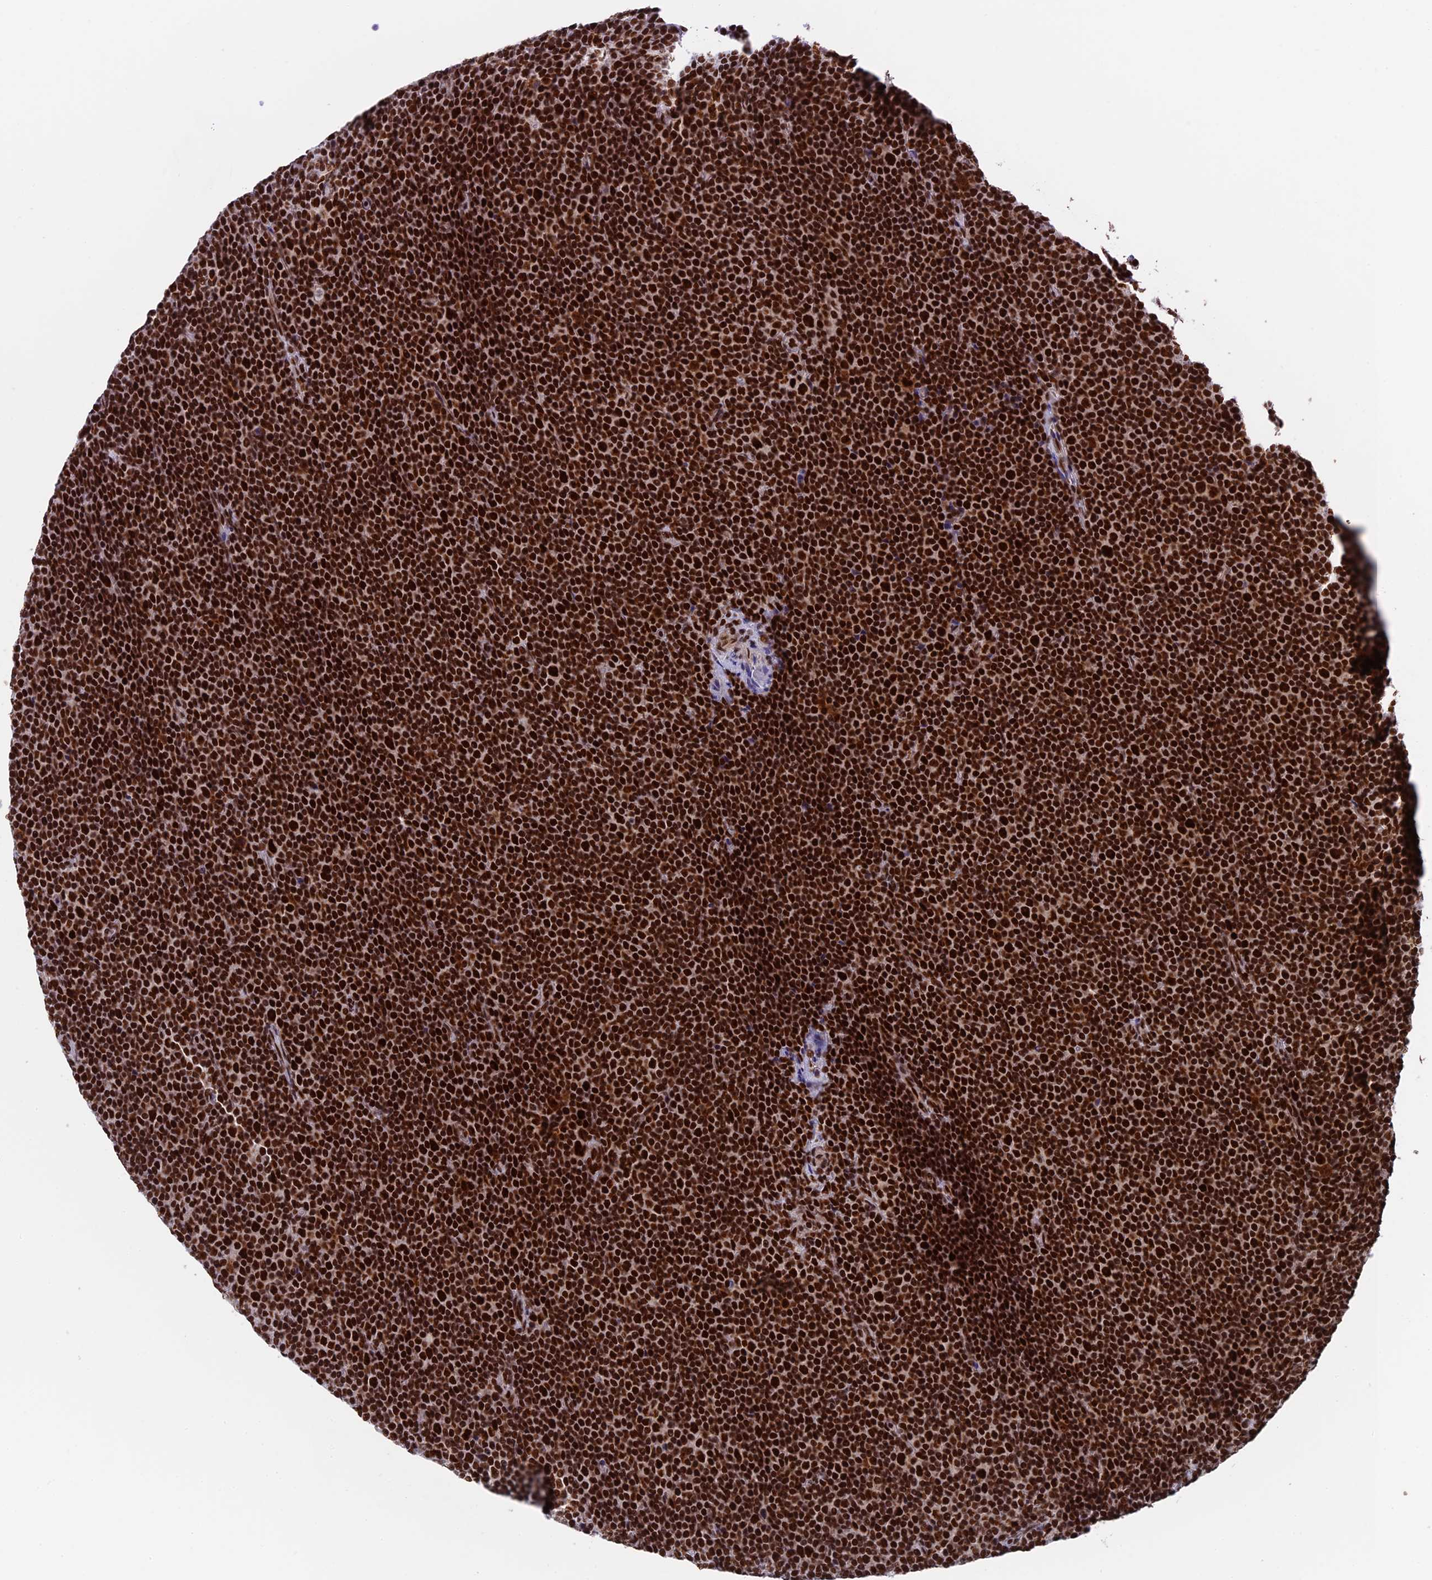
{"staining": {"intensity": "strong", "quantity": ">75%", "location": "nuclear"}, "tissue": "lymphoma", "cell_type": "Tumor cells", "image_type": "cancer", "snomed": [{"axis": "morphology", "description": "Malignant lymphoma, non-Hodgkin's type, Low grade"}, {"axis": "topography", "description": "Lymph node"}], "caption": "Tumor cells reveal strong nuclear positivity in about >75% of cells in low-grade malignant lymphoma, non-Hodgkin's type.", "gene": "EEF1AKMT3", "patient": {"sex": "female", "age": 67}}